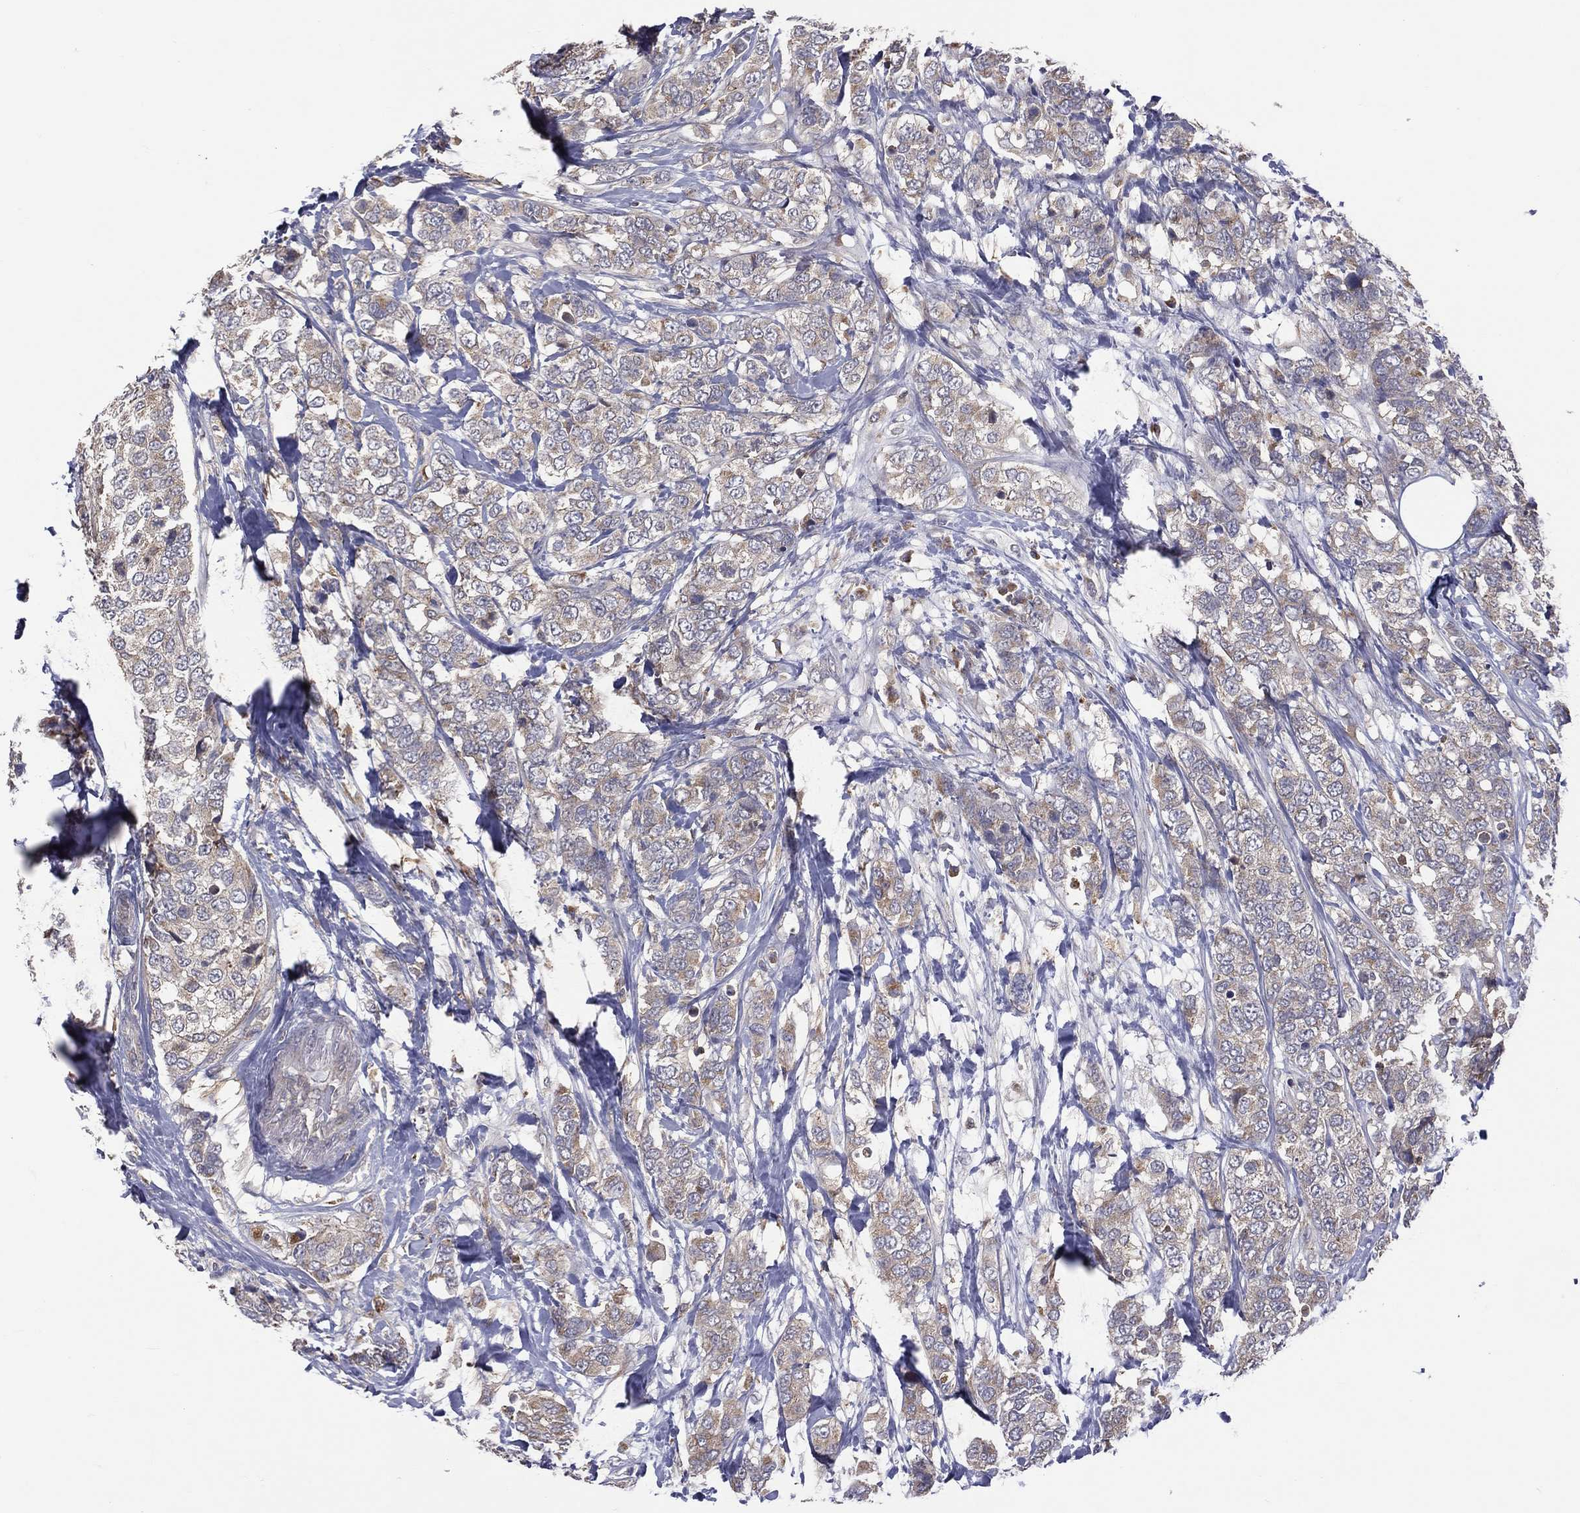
{"staining": {"intensity": "moderate", "quantity": "25%-75%", "location": "cytoplasmic/membranous"}, "tissue": "breast cancer", "cell_type": "Tumor cells", "image_type": "cancer", "snomed": [{"axis": "morphology", "description": "Lobular carcinoma"}, {"axis": "topography", "description": "Breast"}], "caption": "Lobular carcinoma (breast) stained with IHC demonstrates moderate cytoplasmic/membranous staining in approximately 25%-75% of tumor cells. (Brightfield microscopy of DAB IHC at high magnification).", "gene": "STARD3", "patient": {"sex": "female", "age": 59}}